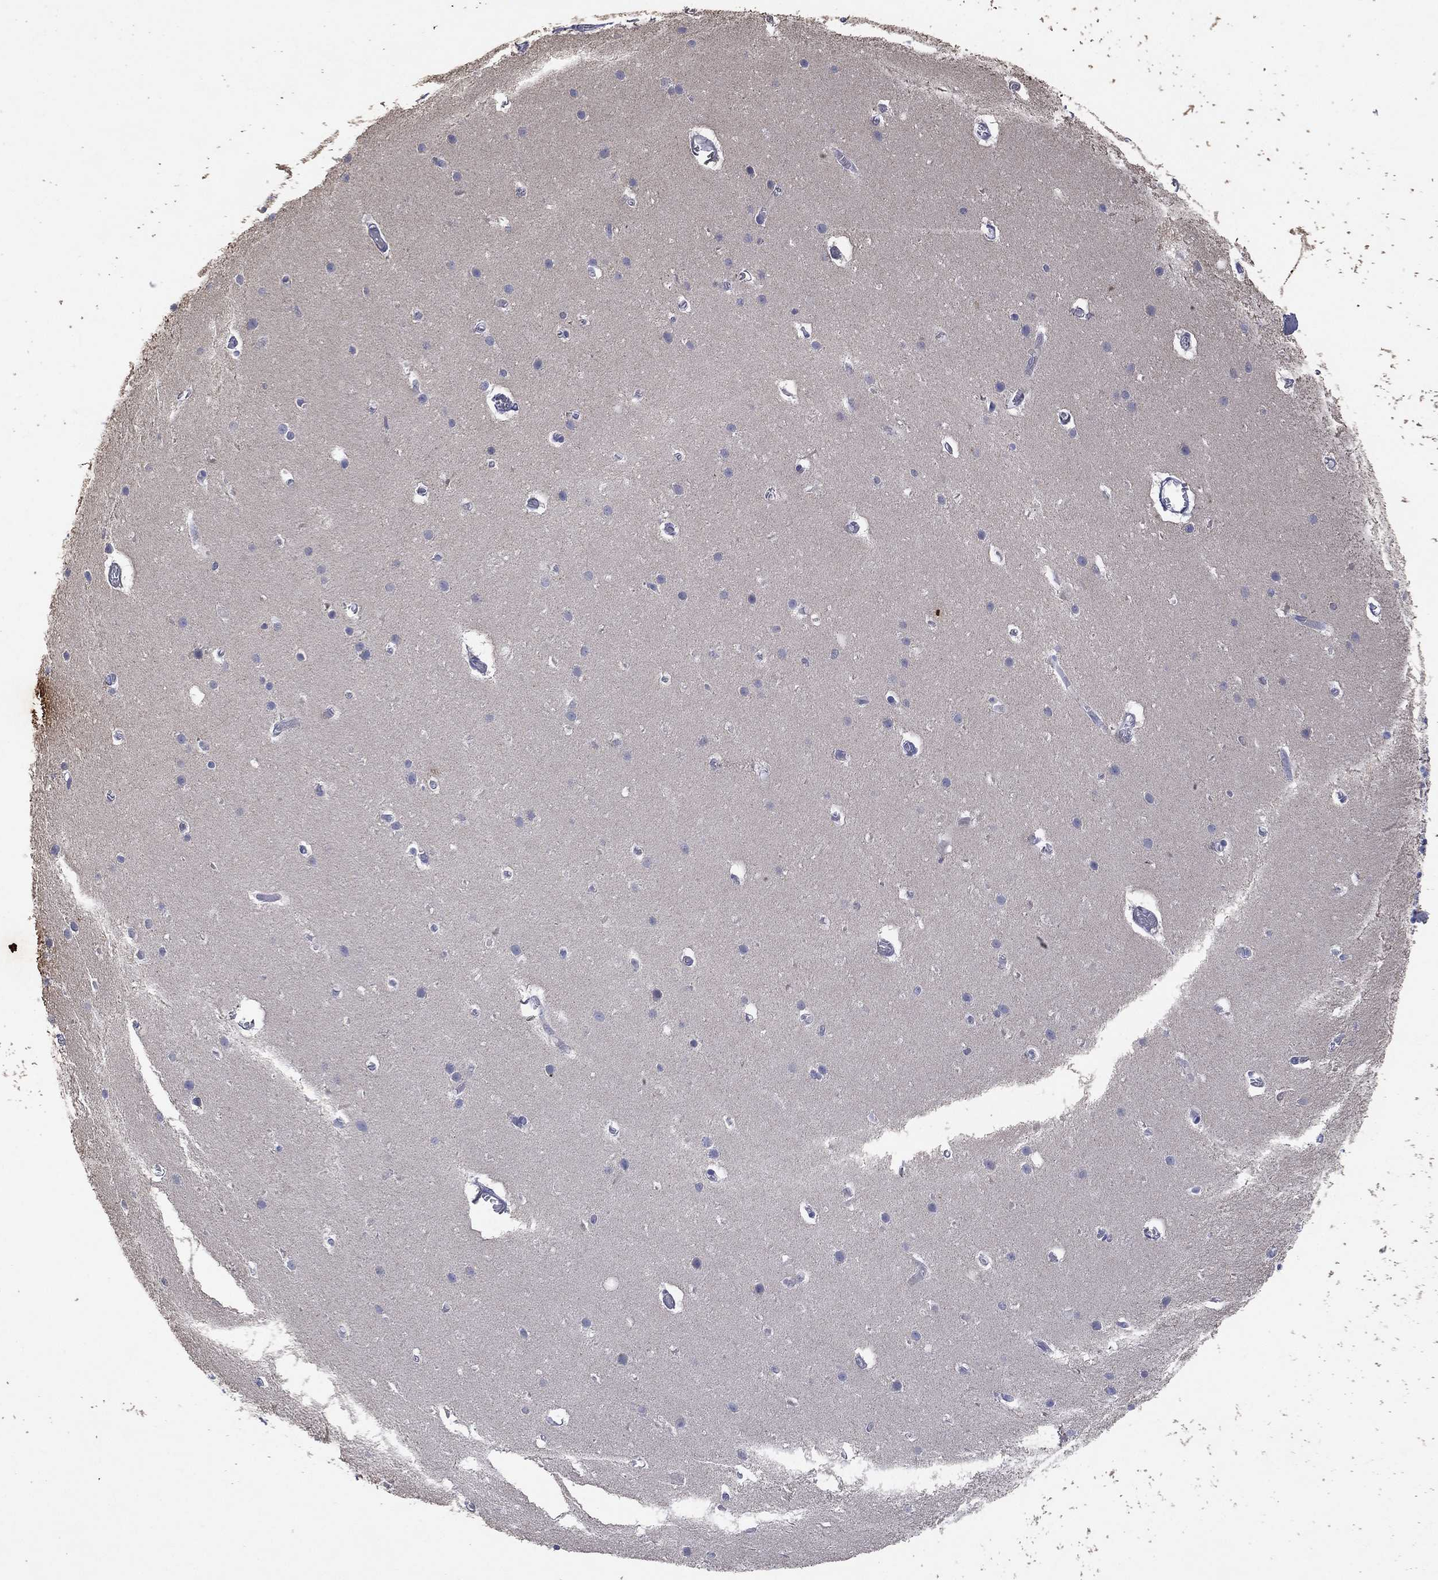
{"staining": {"intensity": "negative", "quantity": "none", "location": "none"}, "tissue": "cerebellum", "cell_type": "Cells in granular layer", "image_type": "normal", "snomed": [{"axis": "morphology", "description": "Normal tissue, NOS"}, {"axis": "topography", "description": "Cerebellum"}], "caption": "Immunohistochemistry micrograph of unremarkable cerebellum stained for a protein (brown), which displays no staining in cells in granular layer. The staining was performed using DAB to visualize the protein expression in brown, while the nuclei were stained in blue with hematoxylin (Magnification: 20x).", "gene": "ADPRHL1", "patient": {"sex": "male", "age": 70}}